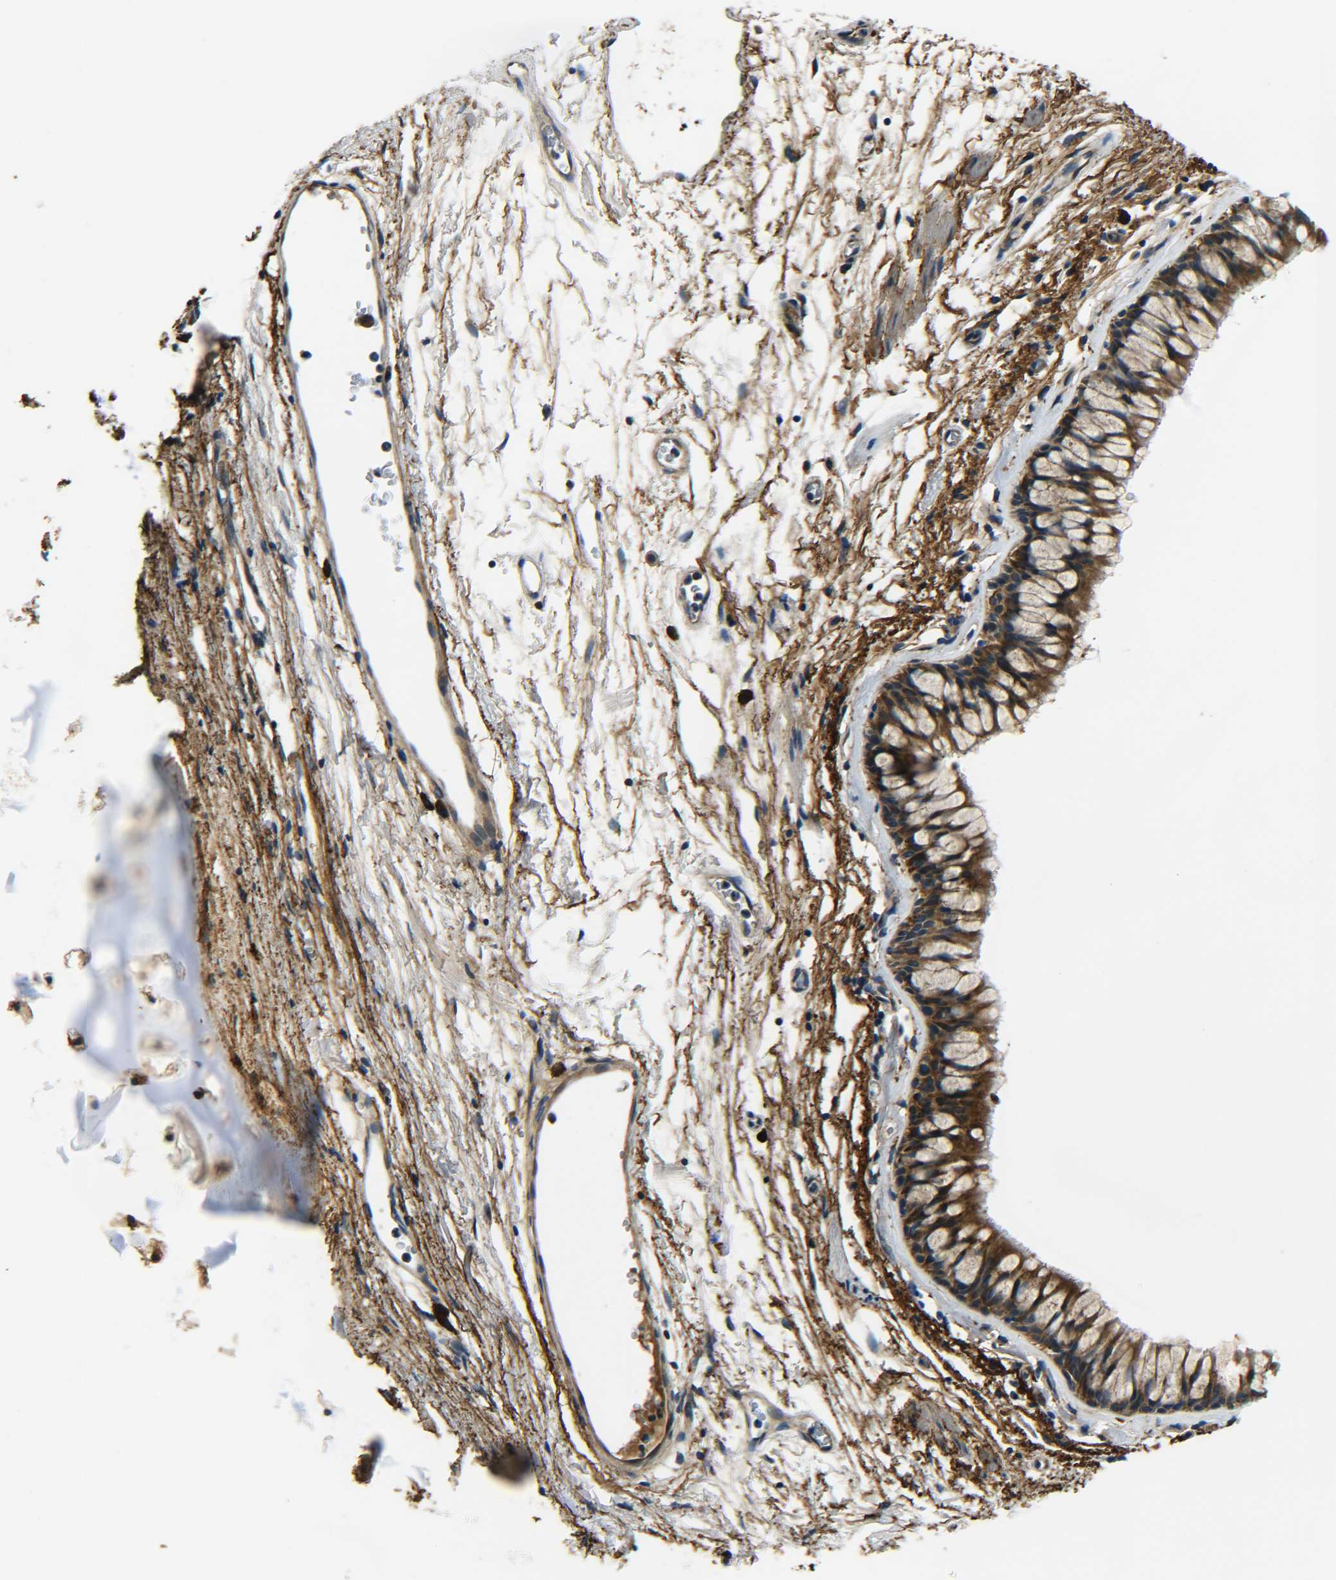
{"staining": {"intensity": "moderate", "quantity": ">75%", "location": "cytoplasmic/membranous"}, "tissue": "bronchus", "cell_type": "Respiratory epithelial cells", "image_type": "normal", "snomed": [{"axis": "morphology", "description": "Normal tissue, NOS"}, {"axis": "topography", "description": "Cartilage tissue"}, {"axis": "topography", "description": "Bronchus"}], "caption": "Immunohistochemical staining of unremarkable bronchus displays moderate cytoplasmic/membranous protein staining in about >75% of respiratory epithelial cells.", "gene": "PREB", "patient": {"sex": "female", "age": 53}}